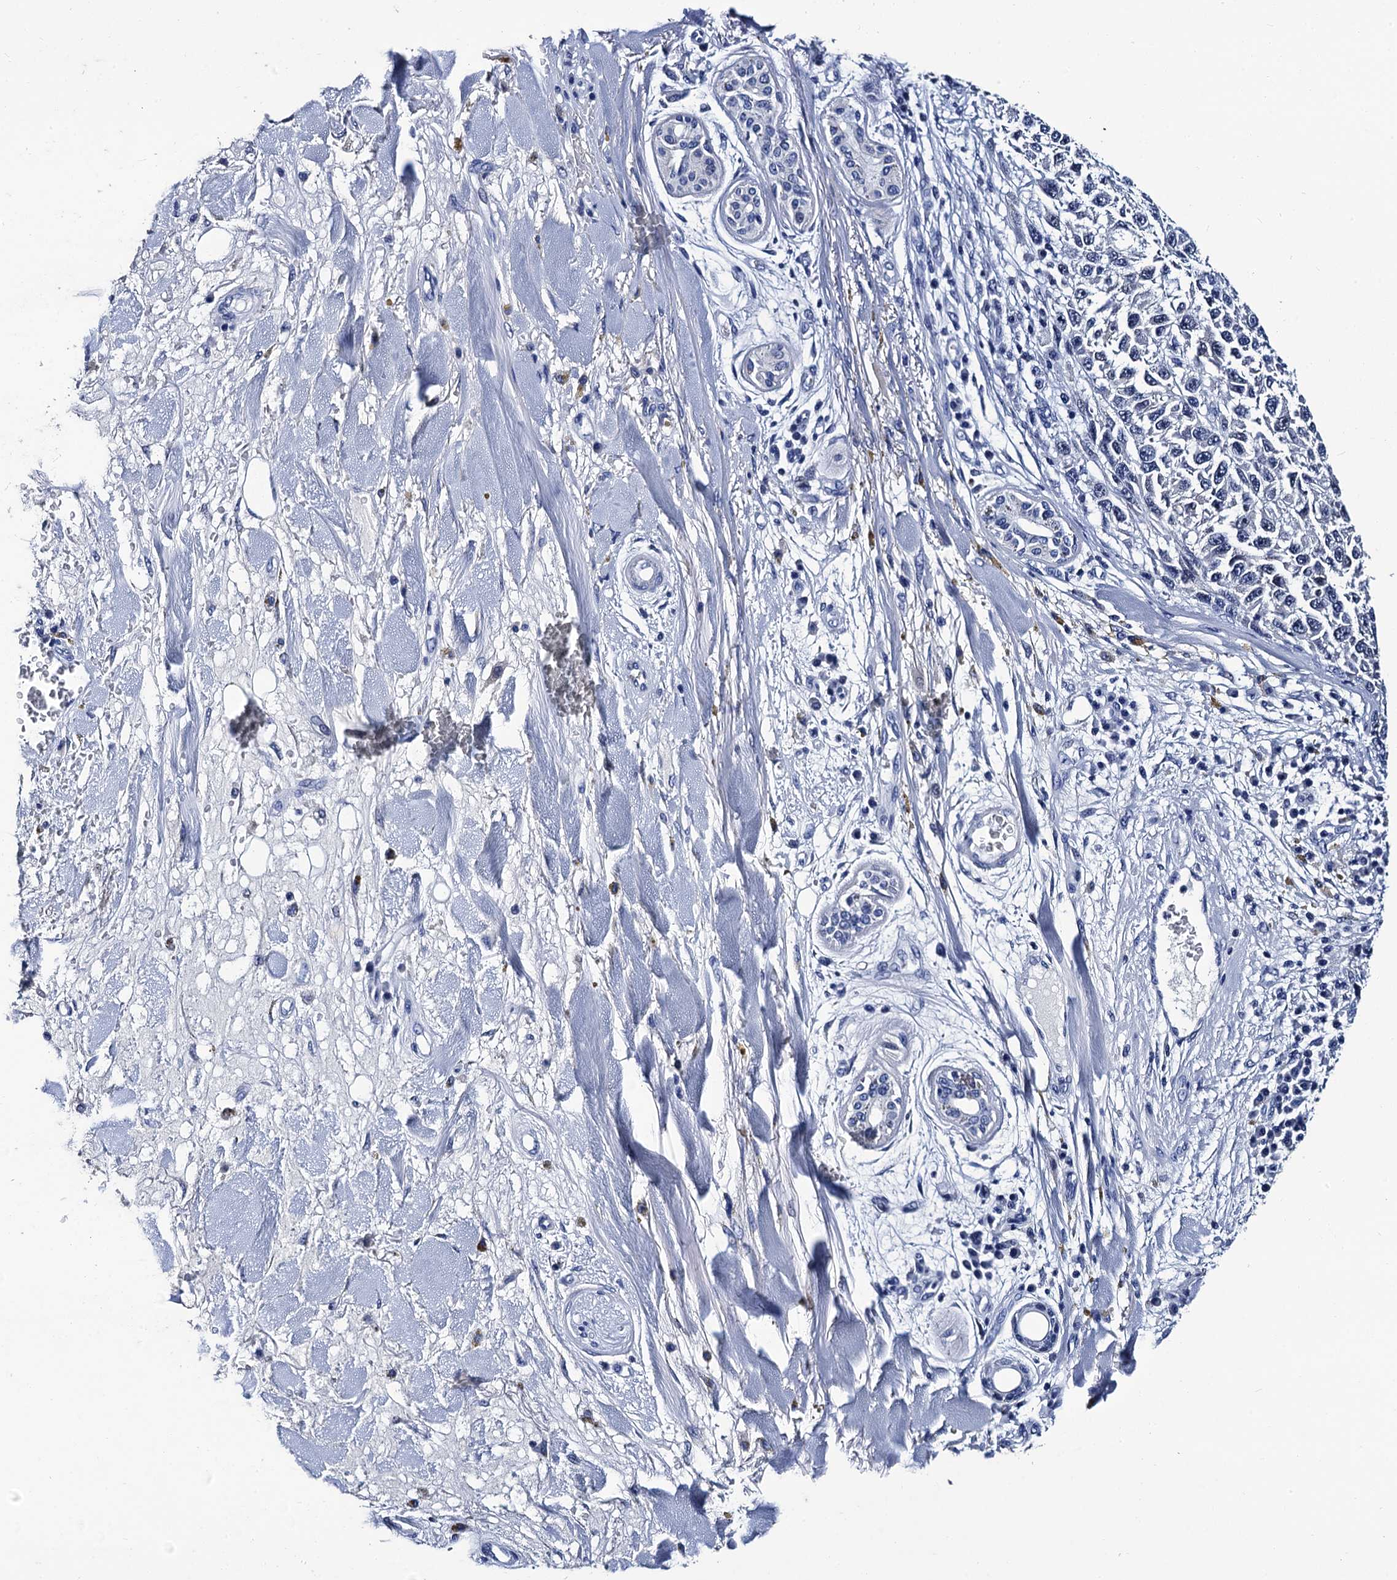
{"staining": {"intensity": "negative", "quantity": "none", "location": "none"}, "tissue": "melanoma", "cell_type": "Tumor cells", "image_type": "cancer", "snomed": [{"axis": "morphology", "description": "Normal tissue, NOS"}, {"axis": "morphology", "description": "Malignant melanoma, NOS"}, {"axis": "topography", "description": "Skin"}], "caption": "Immunohistochemical staining of malignant melanoma demonstrates no significant staining in tumor cells.", "gene": "LRRC30", "patient": {"sex": "female", "age": 96}}